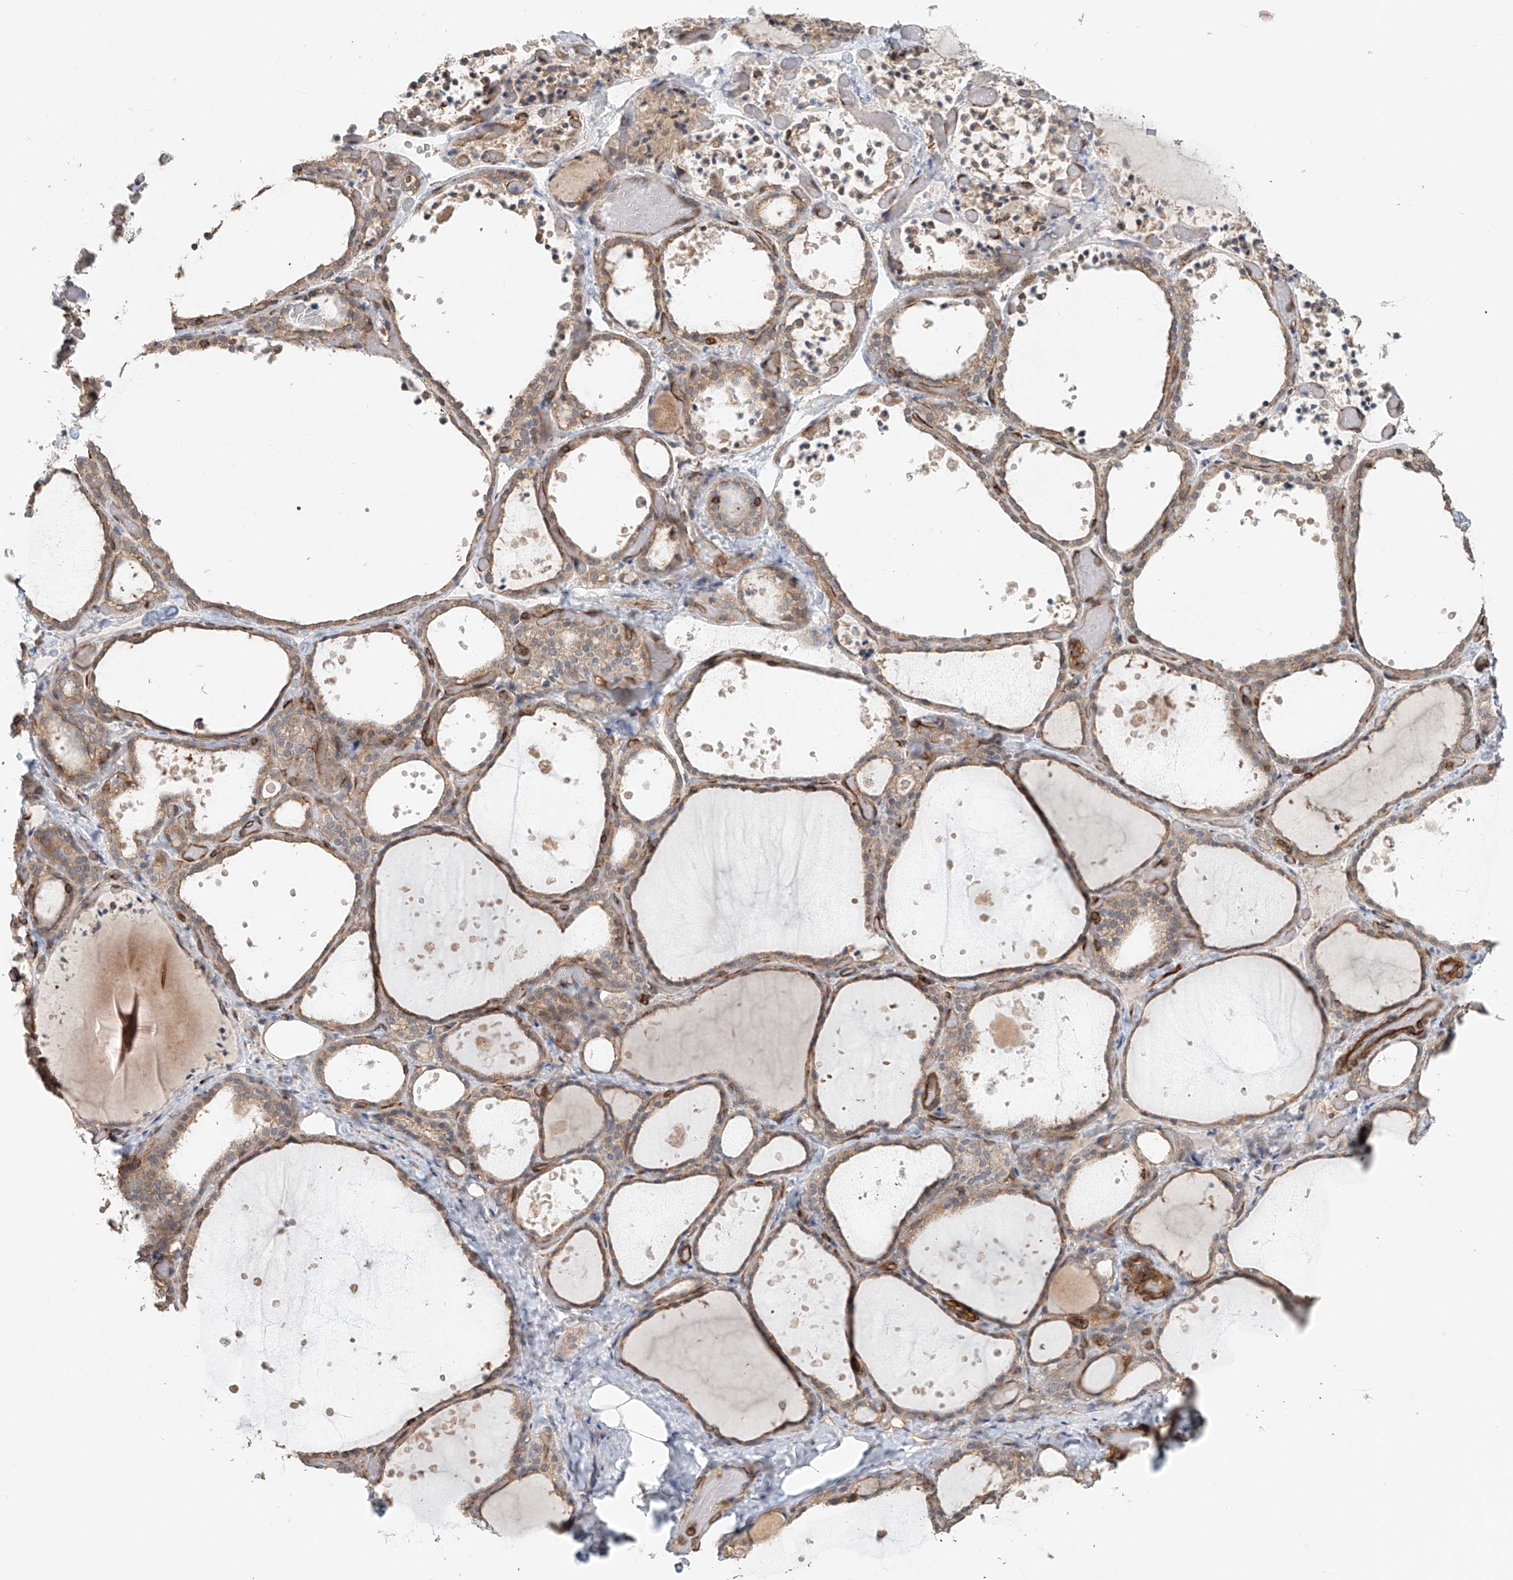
{"staining": {"intensity": "weak", "quantity": "25%-75%", "location": "cytoplasmic/membranous"}, "tissue": "thyroid gland", "cell_type": "Glandular cells", "image_type": "normal", "snomed": [{"axis": "morphology", "description": "Normal tissue, NOS"}, {"axis": "topography", "description": "Thyroid gland"}], "caption": "Immunohistochemical staining of benign thyroid gland reveals 25%-75% levels of weak cytoplasmic/membranous protein positivity in approximately 25%-75% of glandular cells.", "gene": "FRYL", "patient": {"sex": "female", "age": 44}}